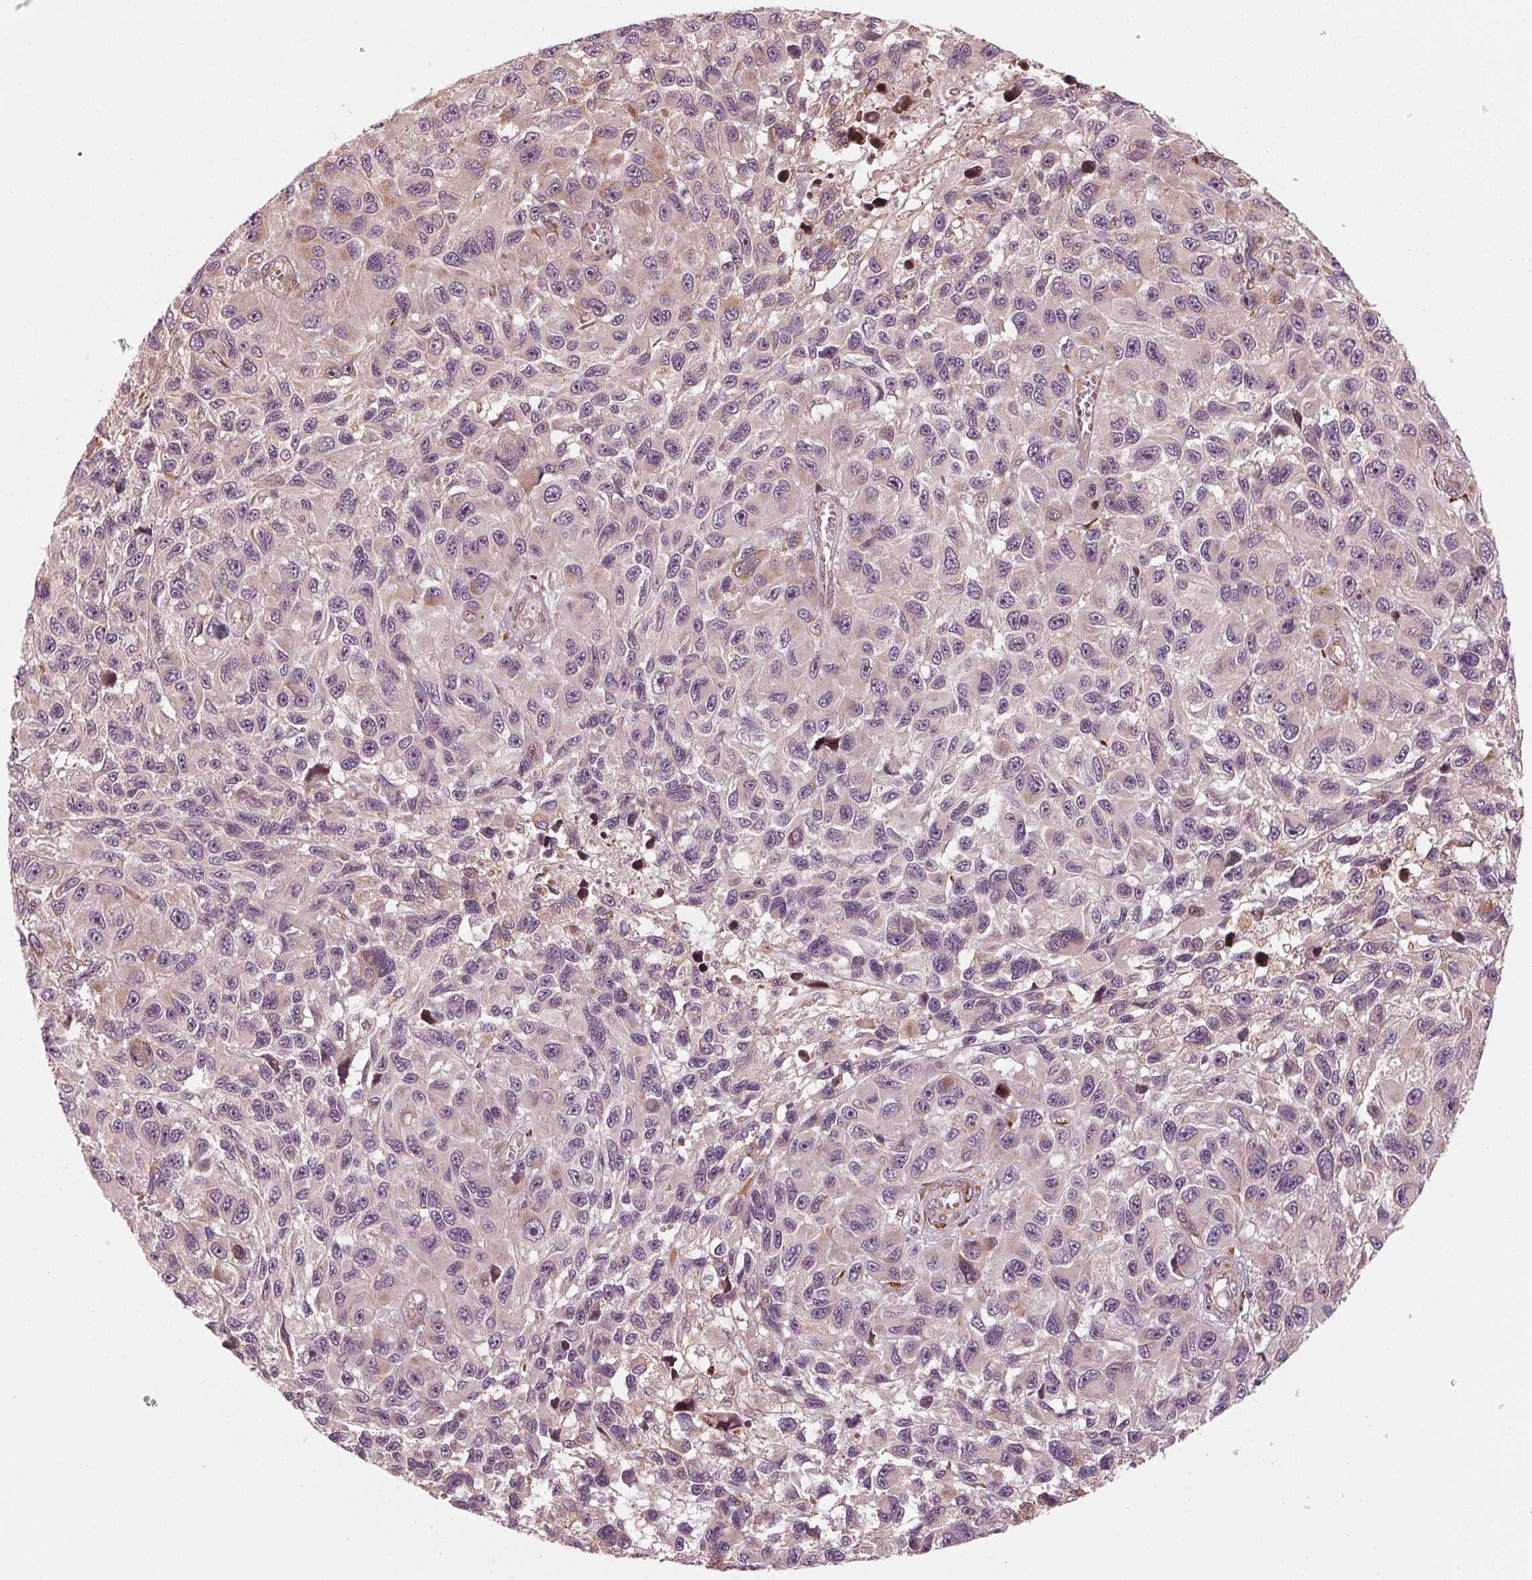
{"staining": {"intensity": "weak", "quantity": "<25%", "location": "cytoplasmic/membranous"}, "tissue": "melanoma", "cell_type": "Tumor cells", "image_type": "cancer", "snomed": [{"axis": "morphology", "description": "Malignant melanoma, NOS"}, {"axis": "topography", "description": "Skin"}], "caption": "Malignant melanoma was stained to show a protein in brown. There is no significant expression in tumor cells.", "gene": "CMIP", "patient": {"sex": "male", "age": 53}}